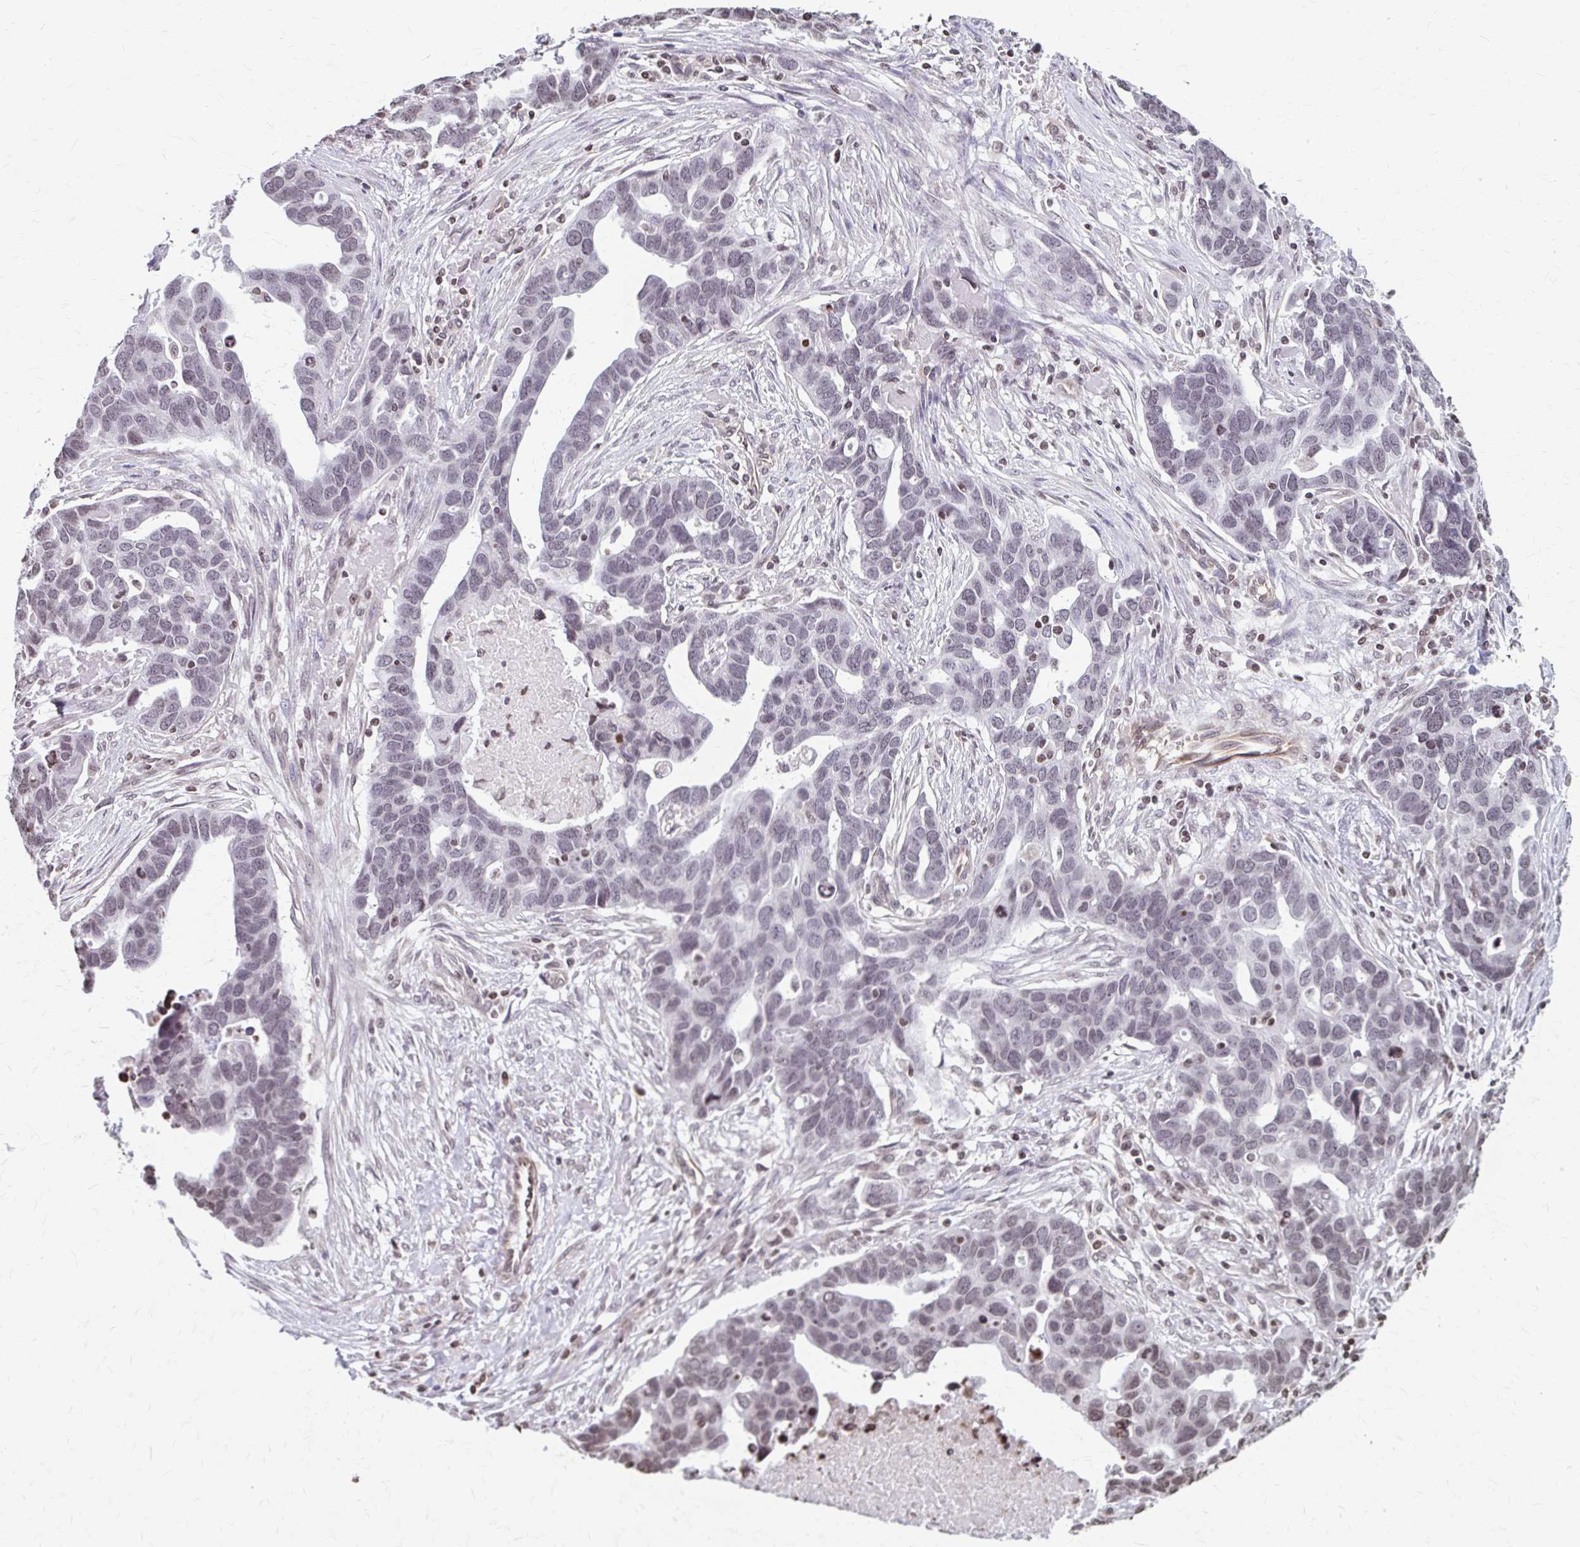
{"staining": {"intensity": "weak", "quantity": "<25%", "location": "nuclear"}, "tissue": "ovarian cancer", "cell_type": "Tumor cells", "image_type": "cancer", "snomed": [{"axis": "morphology", "description": "Cystadenocarcinoma, serous, NOS"}, {"axis": "topography", "description": "Ovary"}], "caption": "Immunohistochemical staining of human ovarian cancer (serous cystadenocarcinoma) shows no significant positivity in tumor cells.", "gene": "ORC3", "patient": {"sex": "female", "age": 54}}